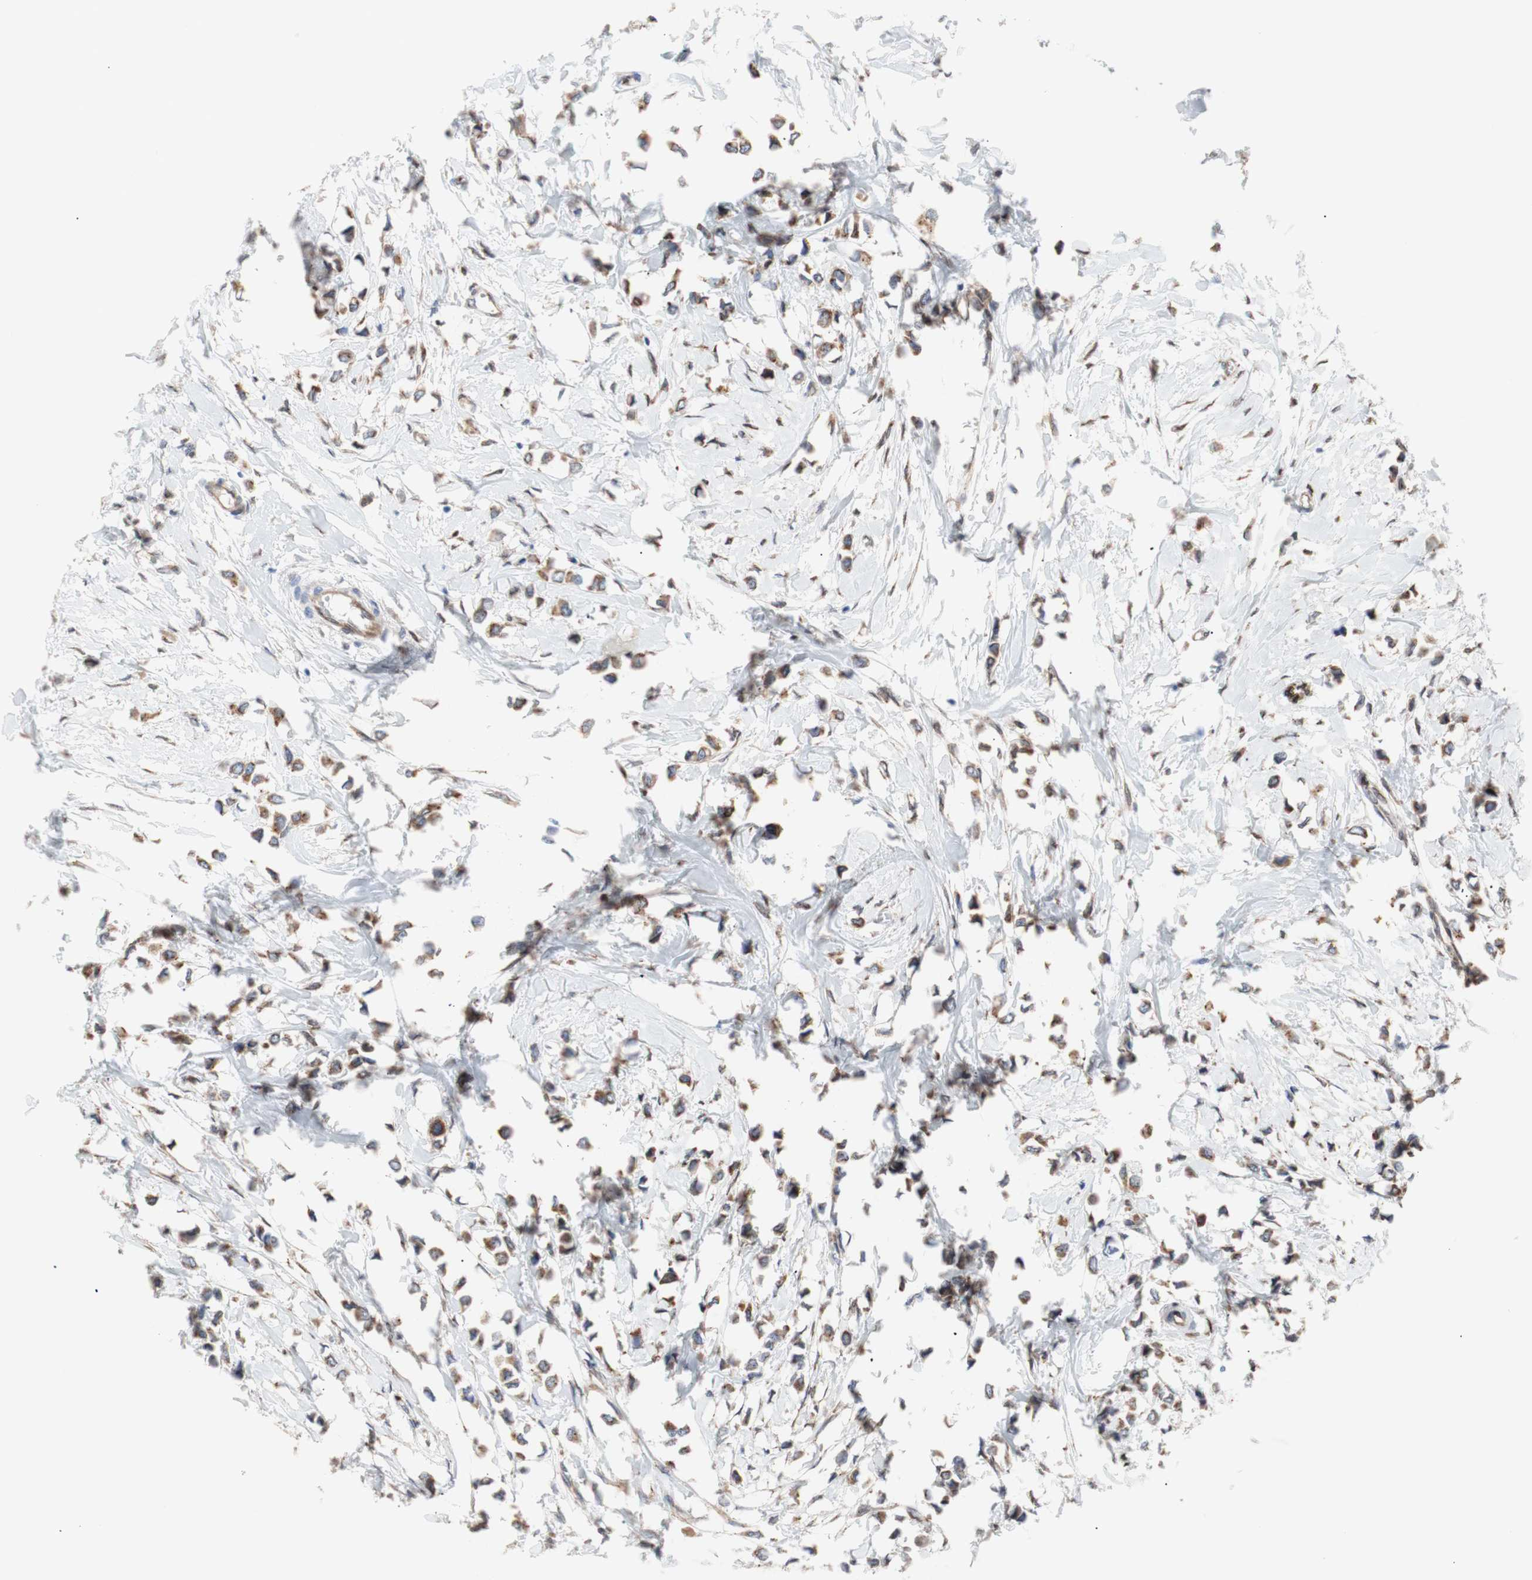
{"staining": {"intensity": "moderate", "quantity": ">75%", "location": "cytoplasmic/membranous"}, "tissue": "breast cancer", "cell_type": "Tumor cells", "image_type": "cancer", "snomed": [{"axis": "morphology", "description": "Lobular carcinoma"}, {"axis": "topography", "description": "Breast"}], "caption": "A micrograph of human breast cancer stained for a protein demonstrates moderate cytoplasmic/membranous brown staining in tumor cells.", "gene": "ERLIN1", "patient": {"sex": "female", "age": 51}}